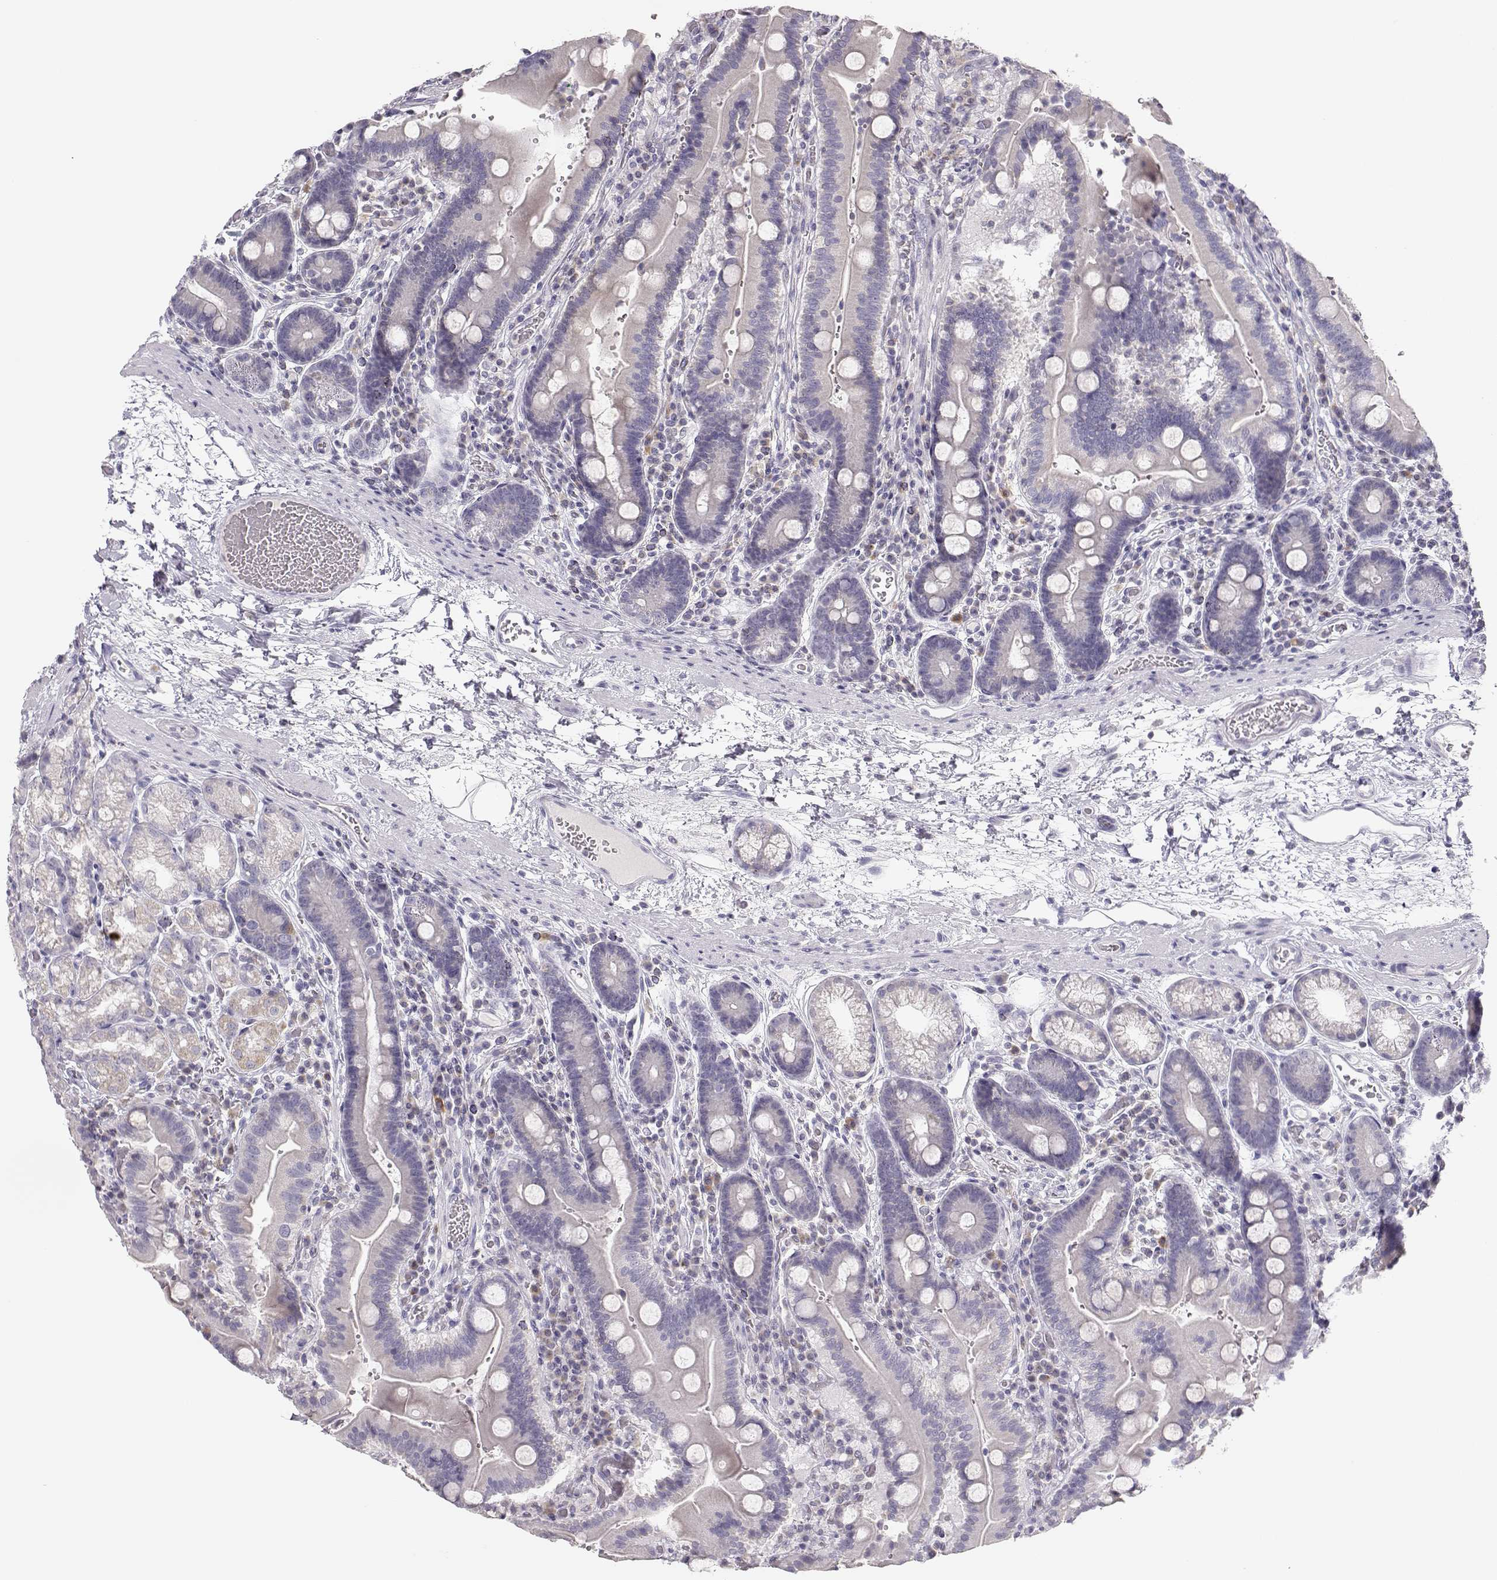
{"staining": {"intensity": "negative", "quantity": "none", "location": "none"}, "tissue": "duodenum", "cell_type": "Glandular cells", "image_type": "normal", "snomed": [{"axis": "morphology", "description": "Normal tissue, NOS"}, {"axis": "topography", "description": "Duodenum"}], "caption": "Duodenum stained for a protein using immunohistochemistry (IHC) reveals no positivity glandular cells.", "gene": "FAM166A", "patient": {"sex": "female", "age": 62}}